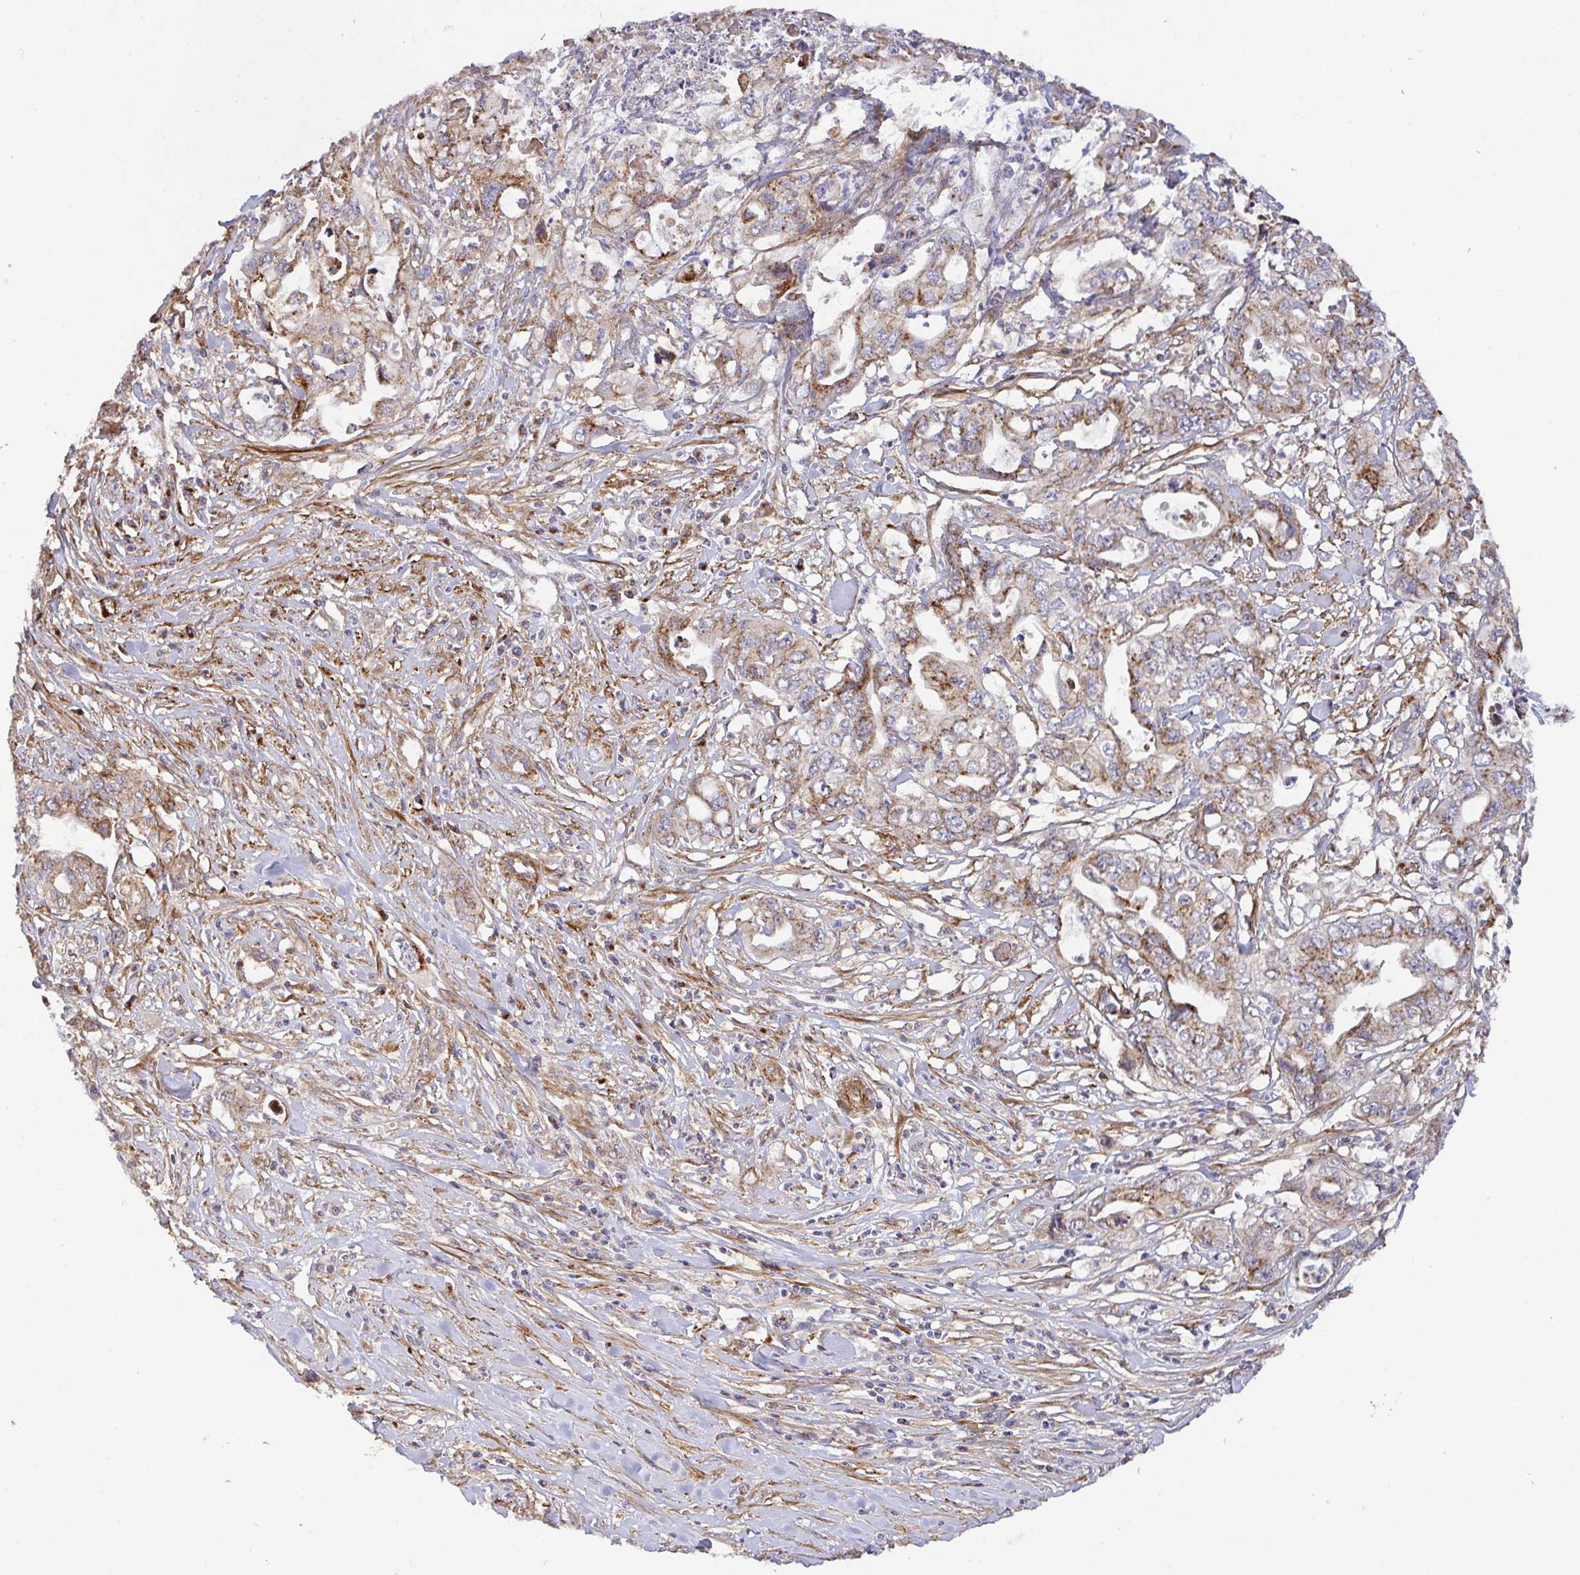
{"staining": {"intensity": "moderate", "quantity": "25%-75%", "location": "cytoplasmic/membranous"}, "tissue": "pancreatic cancer", "cell_type": "Tumor cells", "image_type": "cancer", "snomed": [{"axis": "morphology", "description": "Adenocarcinoma, NOS"}, {"axis": "topography", "description": "Pancreas"}], "caption": "Tumor cells reveal moderate cytoplasmic/membranous positivity in about 25%-75% of cells in pancreatic cancer (adenocarcinoma). The staining was performed using DAB (3,3'-diaminobenzidine) to visualize the protein expression in brown, while the nuclei were stained in blue with hematoxylin (Magnification: 20x).", "gene": "TM9SF4", "patient": {"sex": "male", "age": 68}}